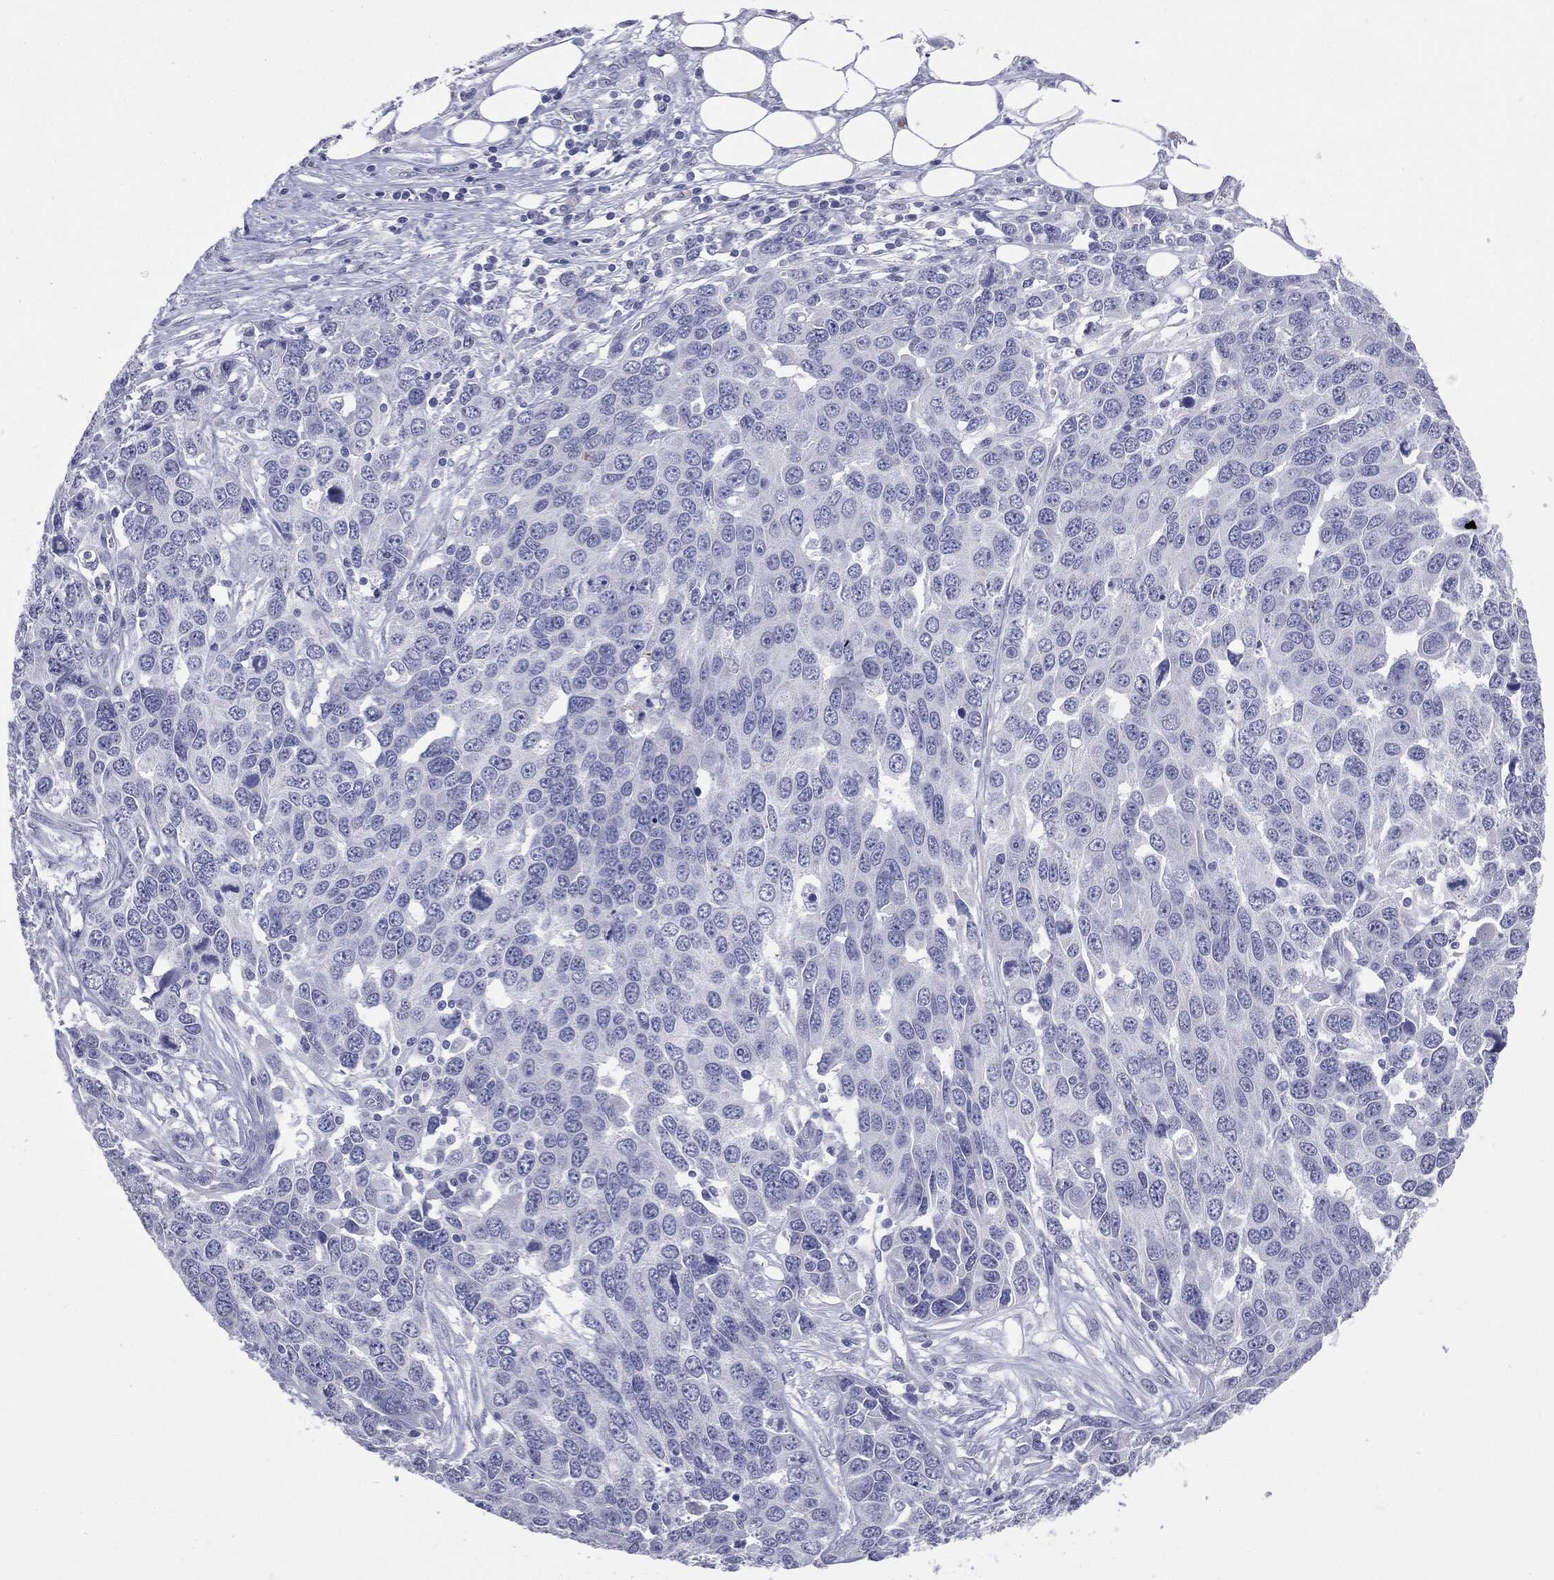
{"staining": {"intensity": "negative", "quantity": "none", "location": "none"}, "tissue": "ovarian cancer", "cell_type": "Tumor cells", "image_type": "cancer", "snomed": [{"axis": "morphology", "description": "Cystadenocarcinoma, serous, NOS"}, {"axis": "topography", "description": "Ovary"}], "caption": "Histopathology image shows no protein positivity in tumor cells of ovarian cancer (serous cystadenocarcinoma) tissue.", "gene": "TSHB", "patient": {"sex": "female", "age": 76}}